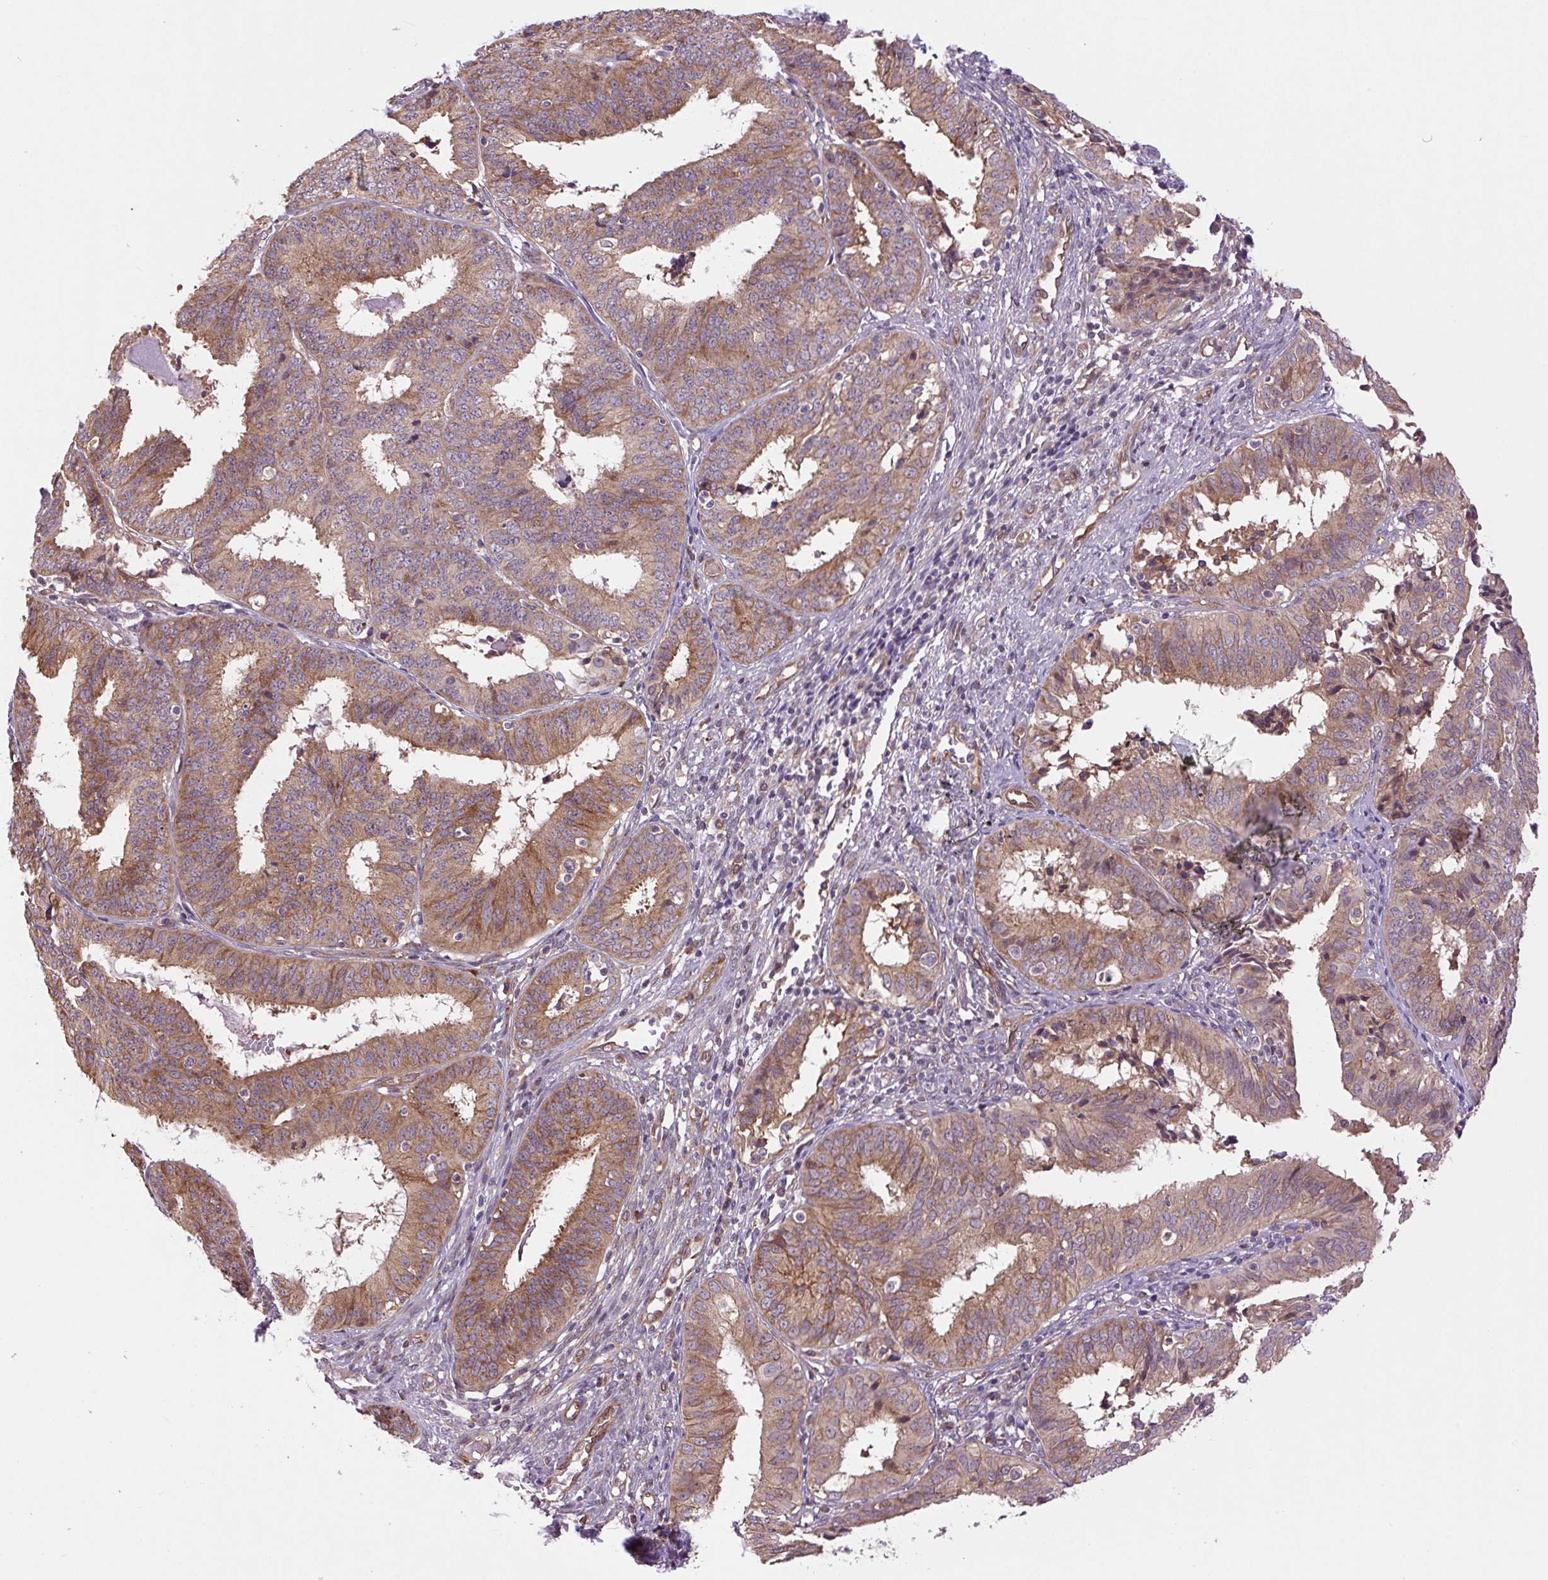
{"staining": {"intensity": "moderate", "quantity": ">75%", "location": "cytoplasmic/membranous"}, "tissue": "endometrial cancer", "cell_type": "Tumor cells", "image_type": "cancer", "snomed": [{"axis": "morphology", "description": "Adenocarcinoma, NOS"}, {"axis": "topography", "description": "Endometrium"}], "caption": "Endometrial adenocarcinoma was stained to show a protein in brown. There is medium levels of moderate cytoplasmic/membranous expression in approximately >75% of tumor cells.", "gene": "SEPTIN10", "patient": {"sex": "female", "age": 51}}